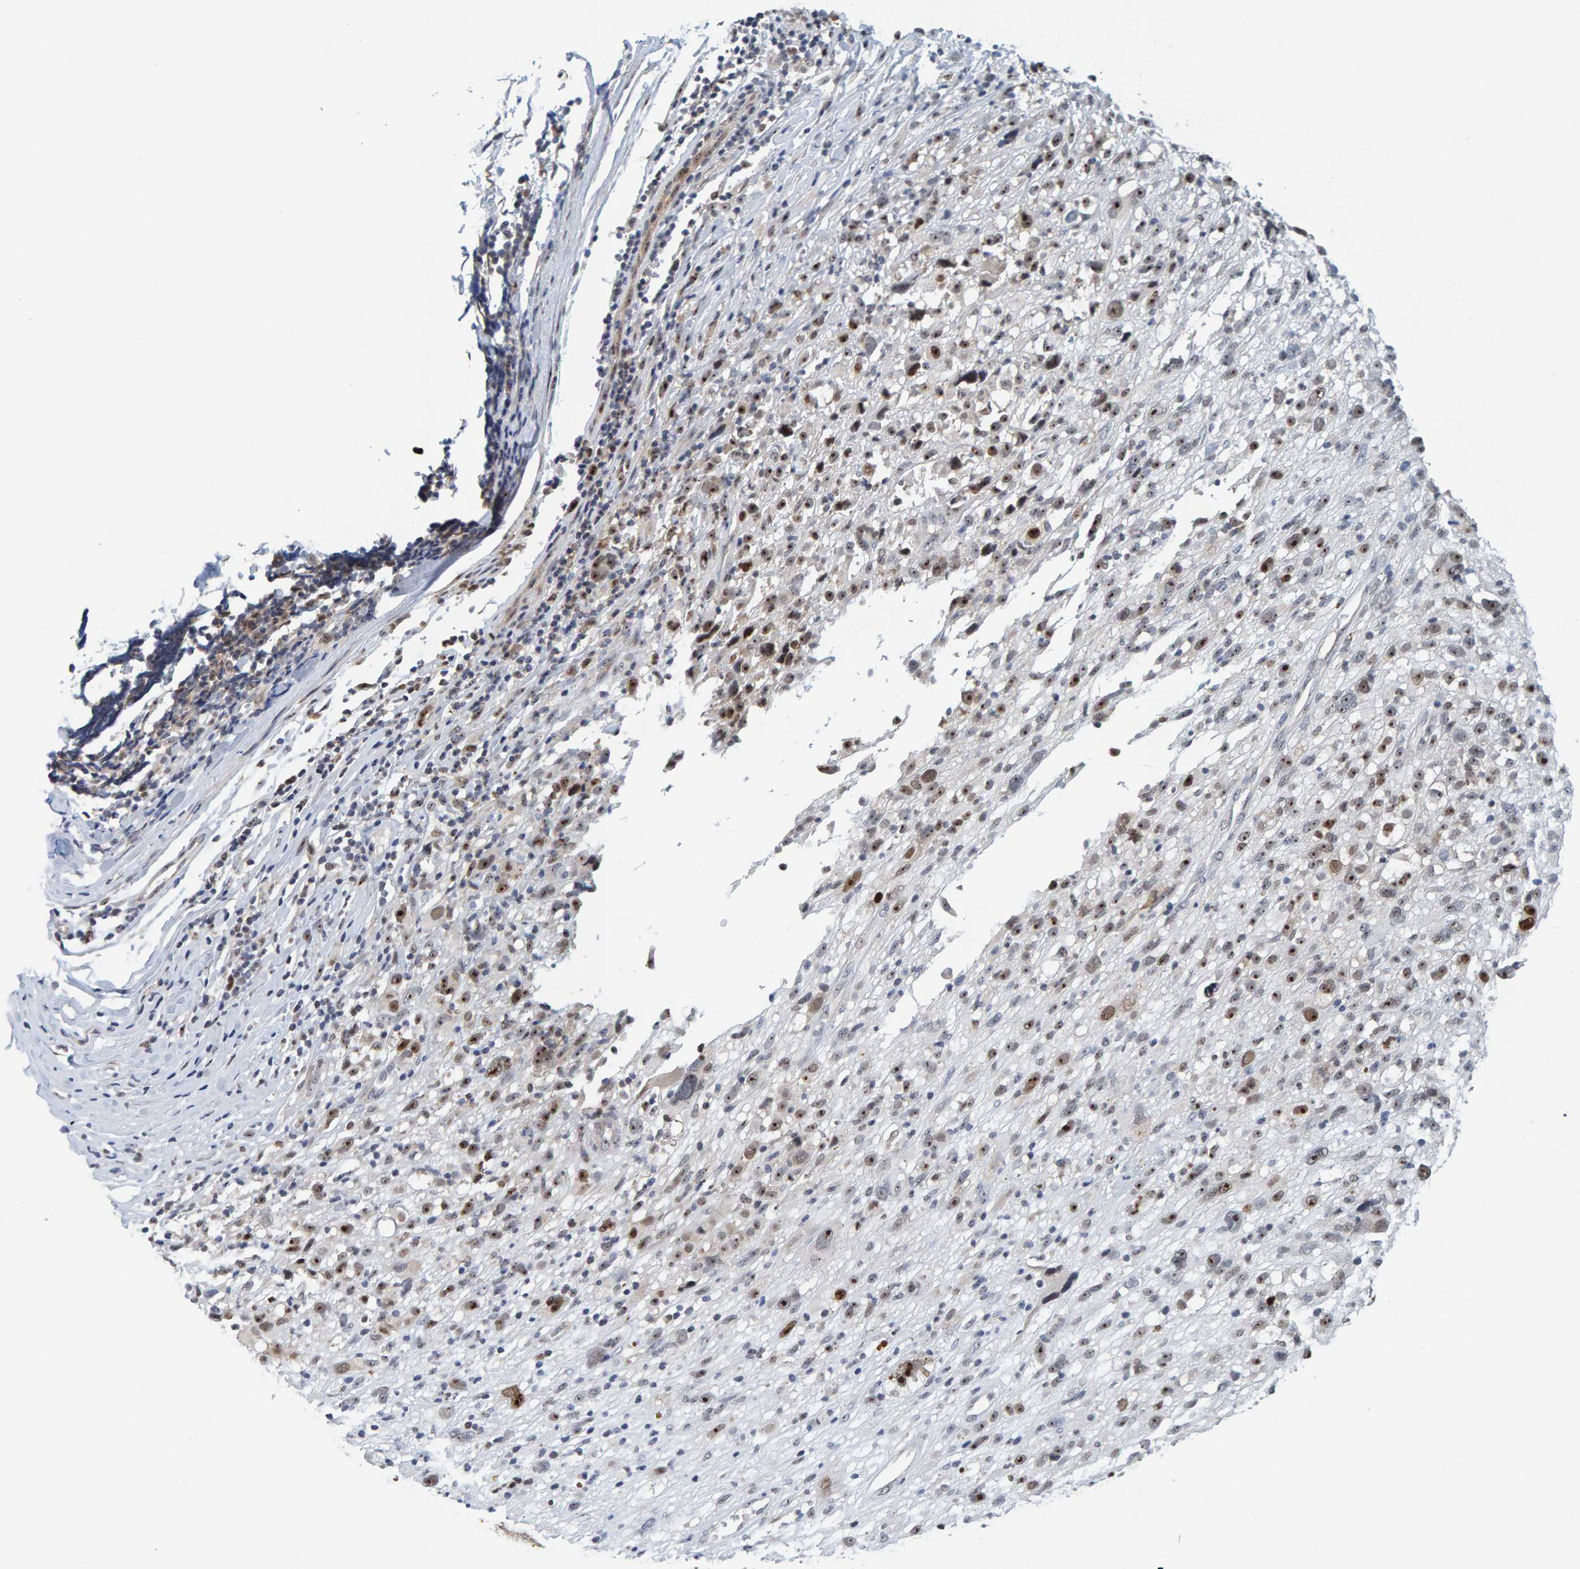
{"staining": {"intensity": "moderate", "quantity": ">75%", "location": "nuclear"}, "tissue": "melanoma", "cell_type": "Tumor cells", "image_type": "cancer", "snomed": [{"axis": "morphology", "description": "Malignant melanoma, NOS"}, {"axis": "topography", "description": "Skin"}], "caption": "An immunohistochemistry (IHC) photomicrograph of neoplastic tissue is shown. Protein staining in brown labels moderate nuclear positivity in melanoma within tumor cells.", "gene": "POLR1E", "patient": {"sex": "female", "age": 55}}